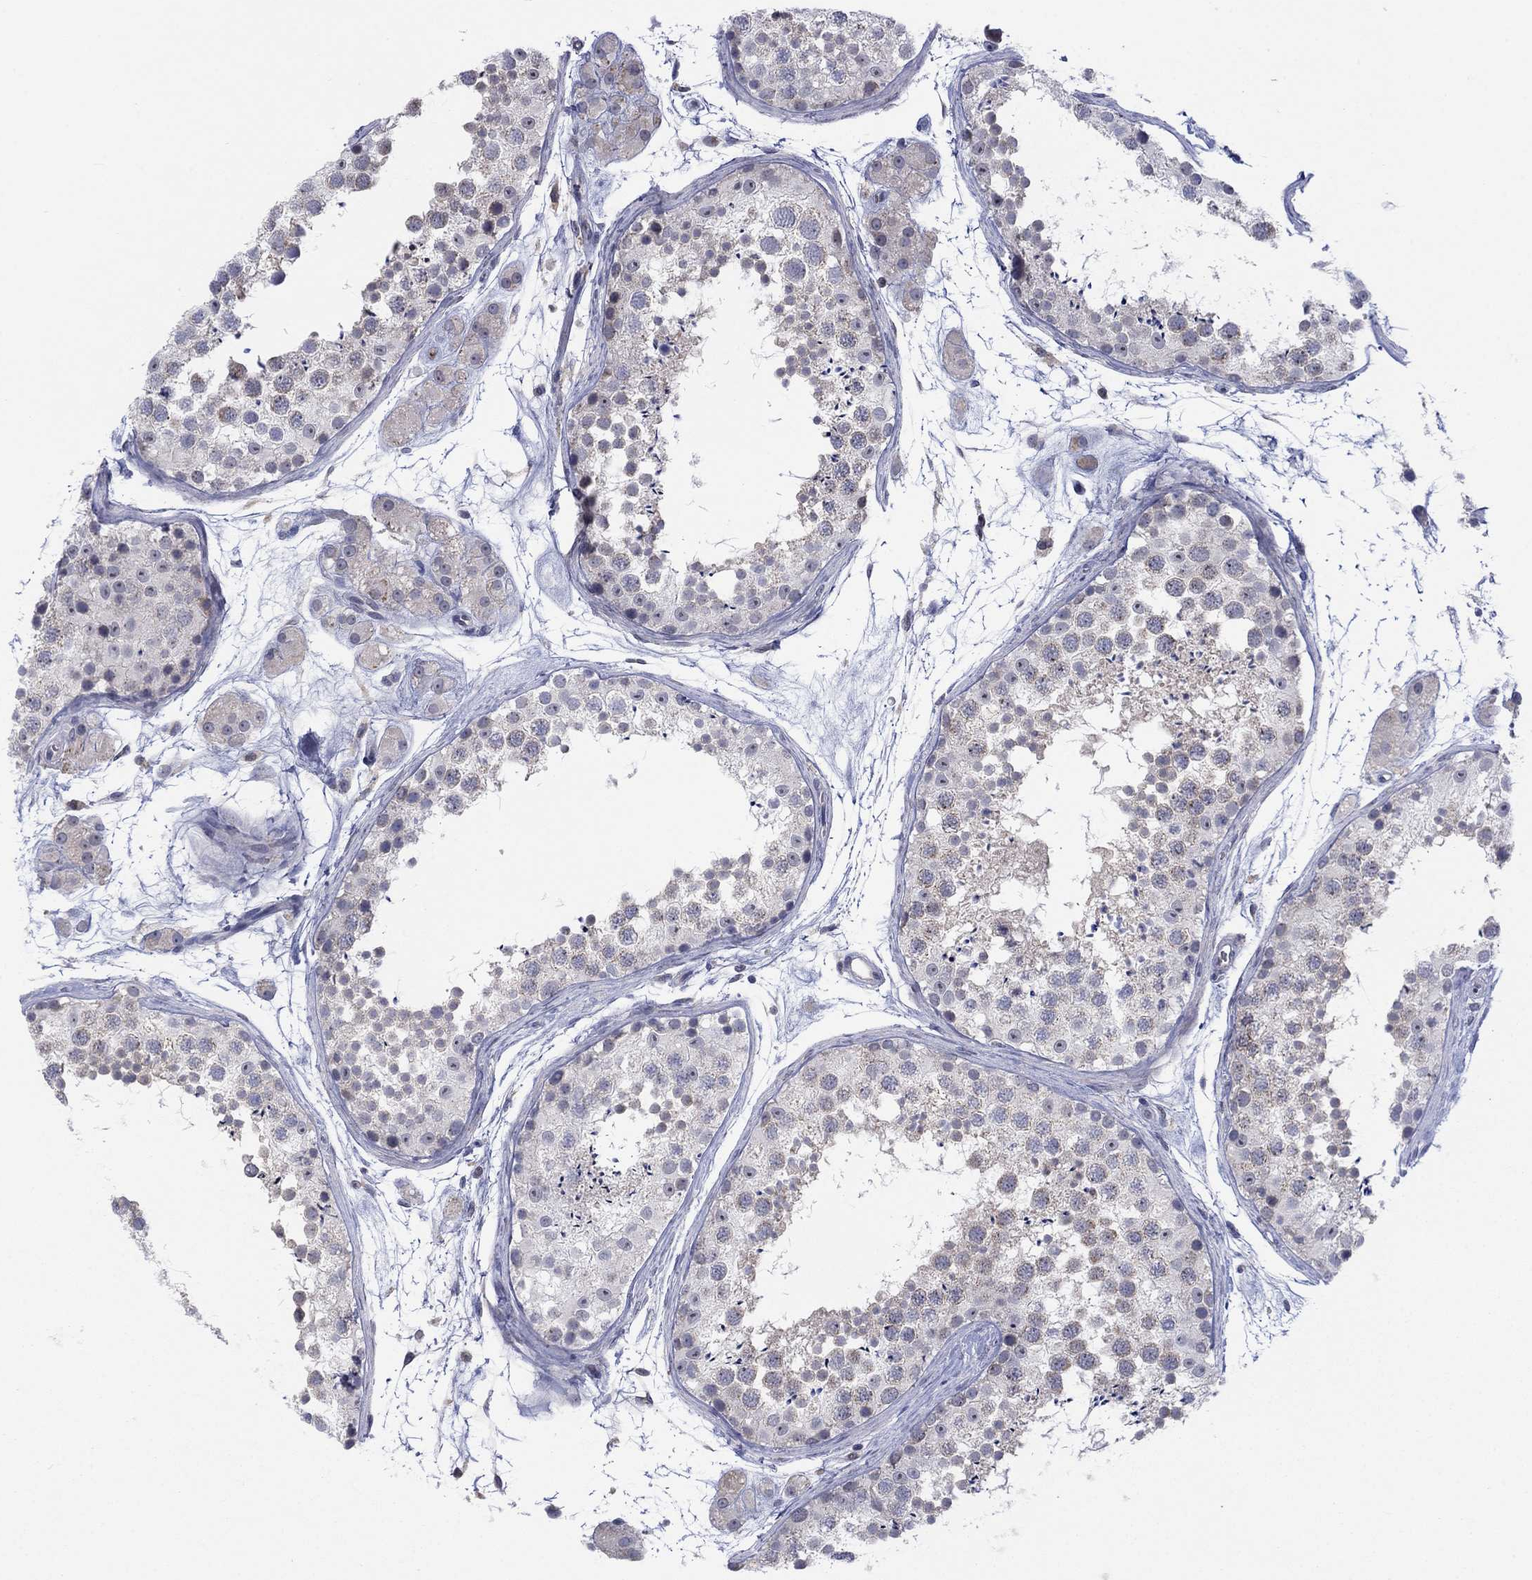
{"staining": {"intensity": "negative", "quantity": "none", "location": "none"}, "tissue": "testis", "cell_type": "Cells in seminiferous ducts", "image_type": "normal", "snomed": [{"axis": "morphology", "description": "Normal tissue, NOS"}, {"axis": "topography", "description": "Testis"}], "caption": "Immunohistochemistry (IHC) image of benign testis: testis stained with DAB (3,3'-diaminobenzidine) demonstrates no significant protein staining in cells in seminiferous ducts. Brightfield microscopy of immunohistochemistry (IHC) stained with DAB (brown) and hematoxylin (blue), captured at high magnification.", "gene": "MTRFR", "patient": {"sex": "male", "age": 41}}